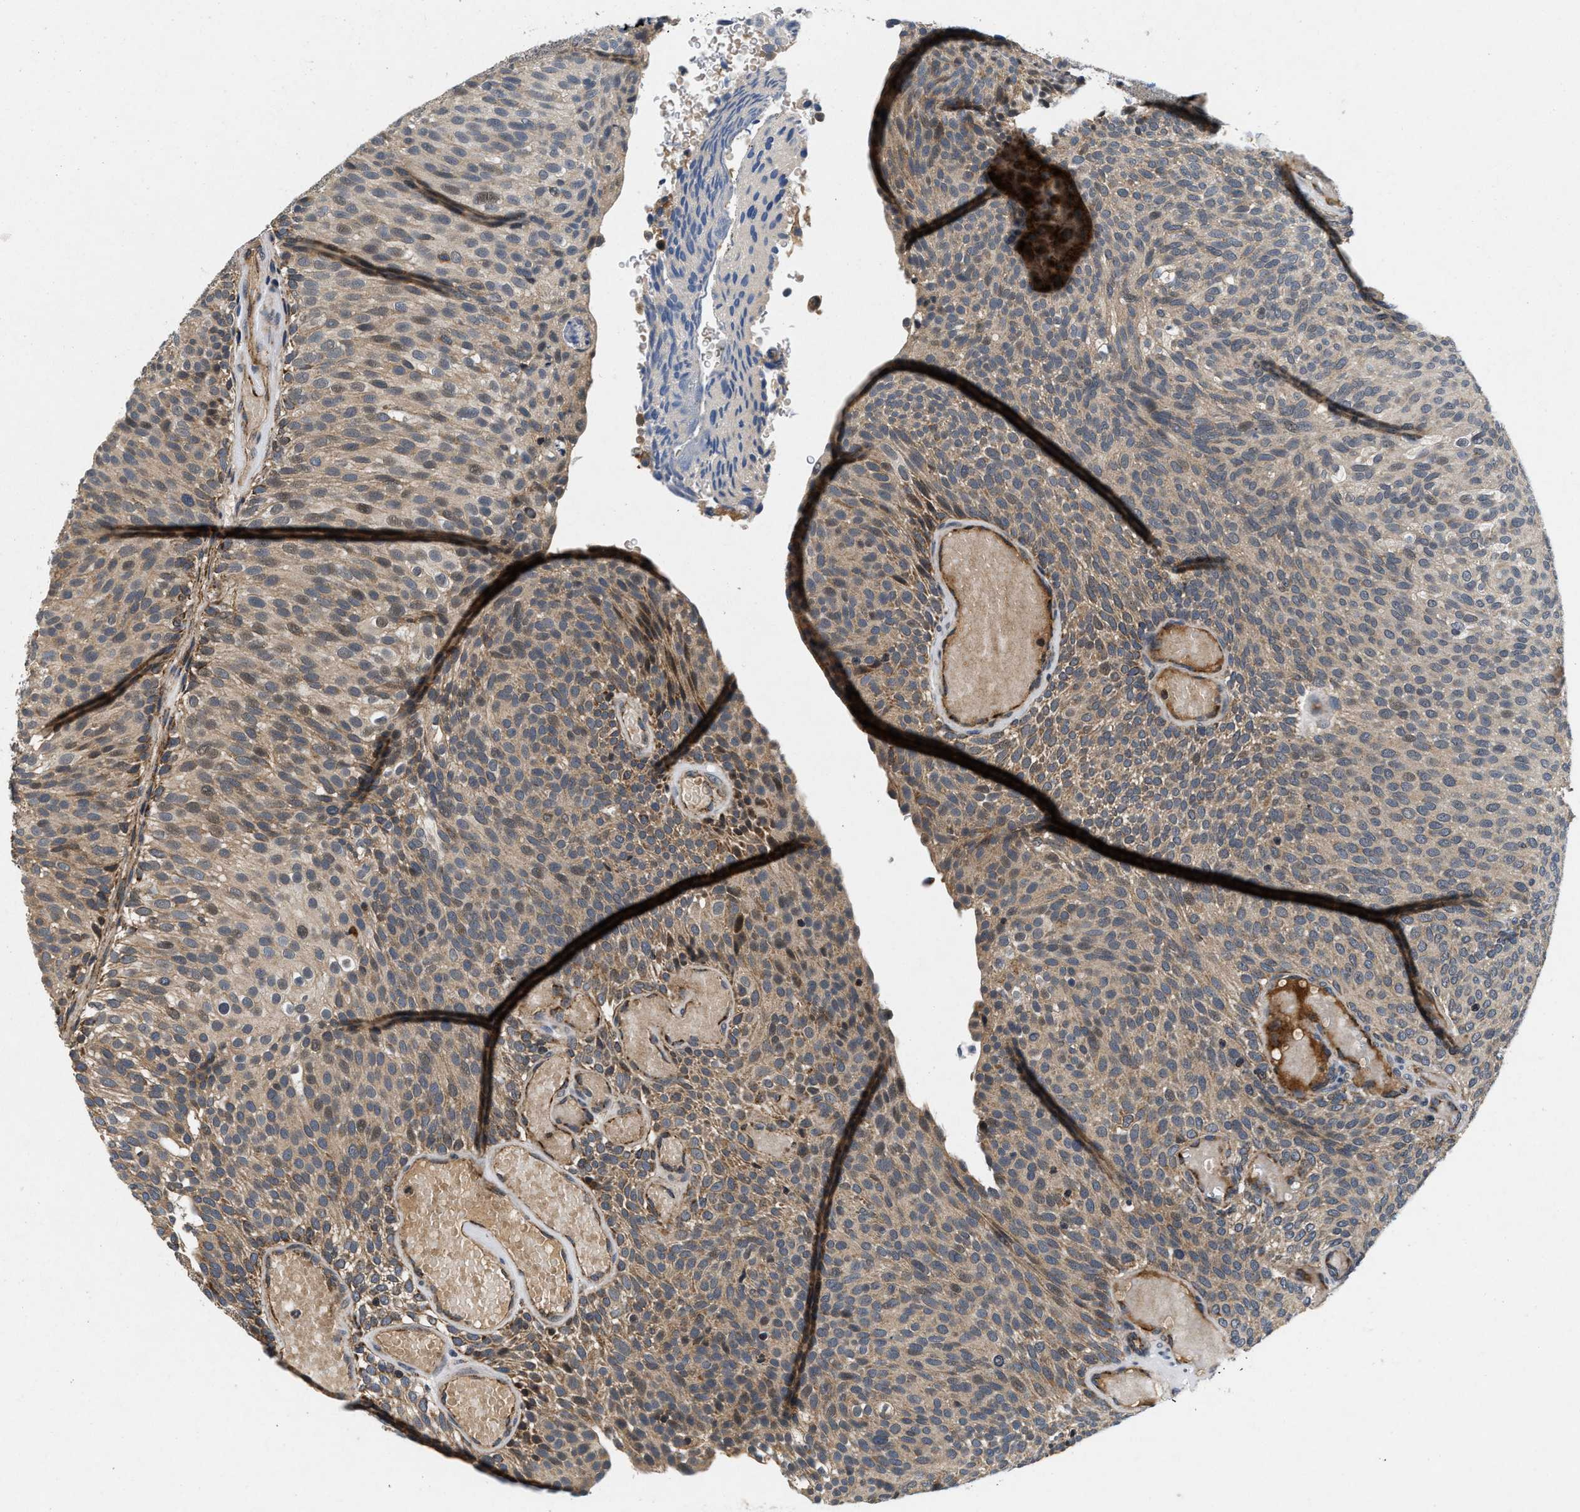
{"staining": {"intensity": "weak", "quantity": ">75%", "location": "cytoplasmic/membranous"}, "tissue": "urothelial cancer", "cell_type": "Tumor cells", "image_type": "cancer", "snomed": [{"axis": "morphology", "description": "Urothelial carcinoma, Low grade"}, {"axis": "topography", "description": "Urinary bladder"}], "caption": "DAB (3,3'-diaminobenzidine) immunohistochemical staining of human urothelial cancer displays weak cytoplasmic/membranous protein positivity in about >75% of tumor cells. (DAB (3,3'-diaminobenzidine) IHC with brightfield microscopy, high magnification).", "gene": "PDP1", "patient": {"sex": "male", "age": 78}}